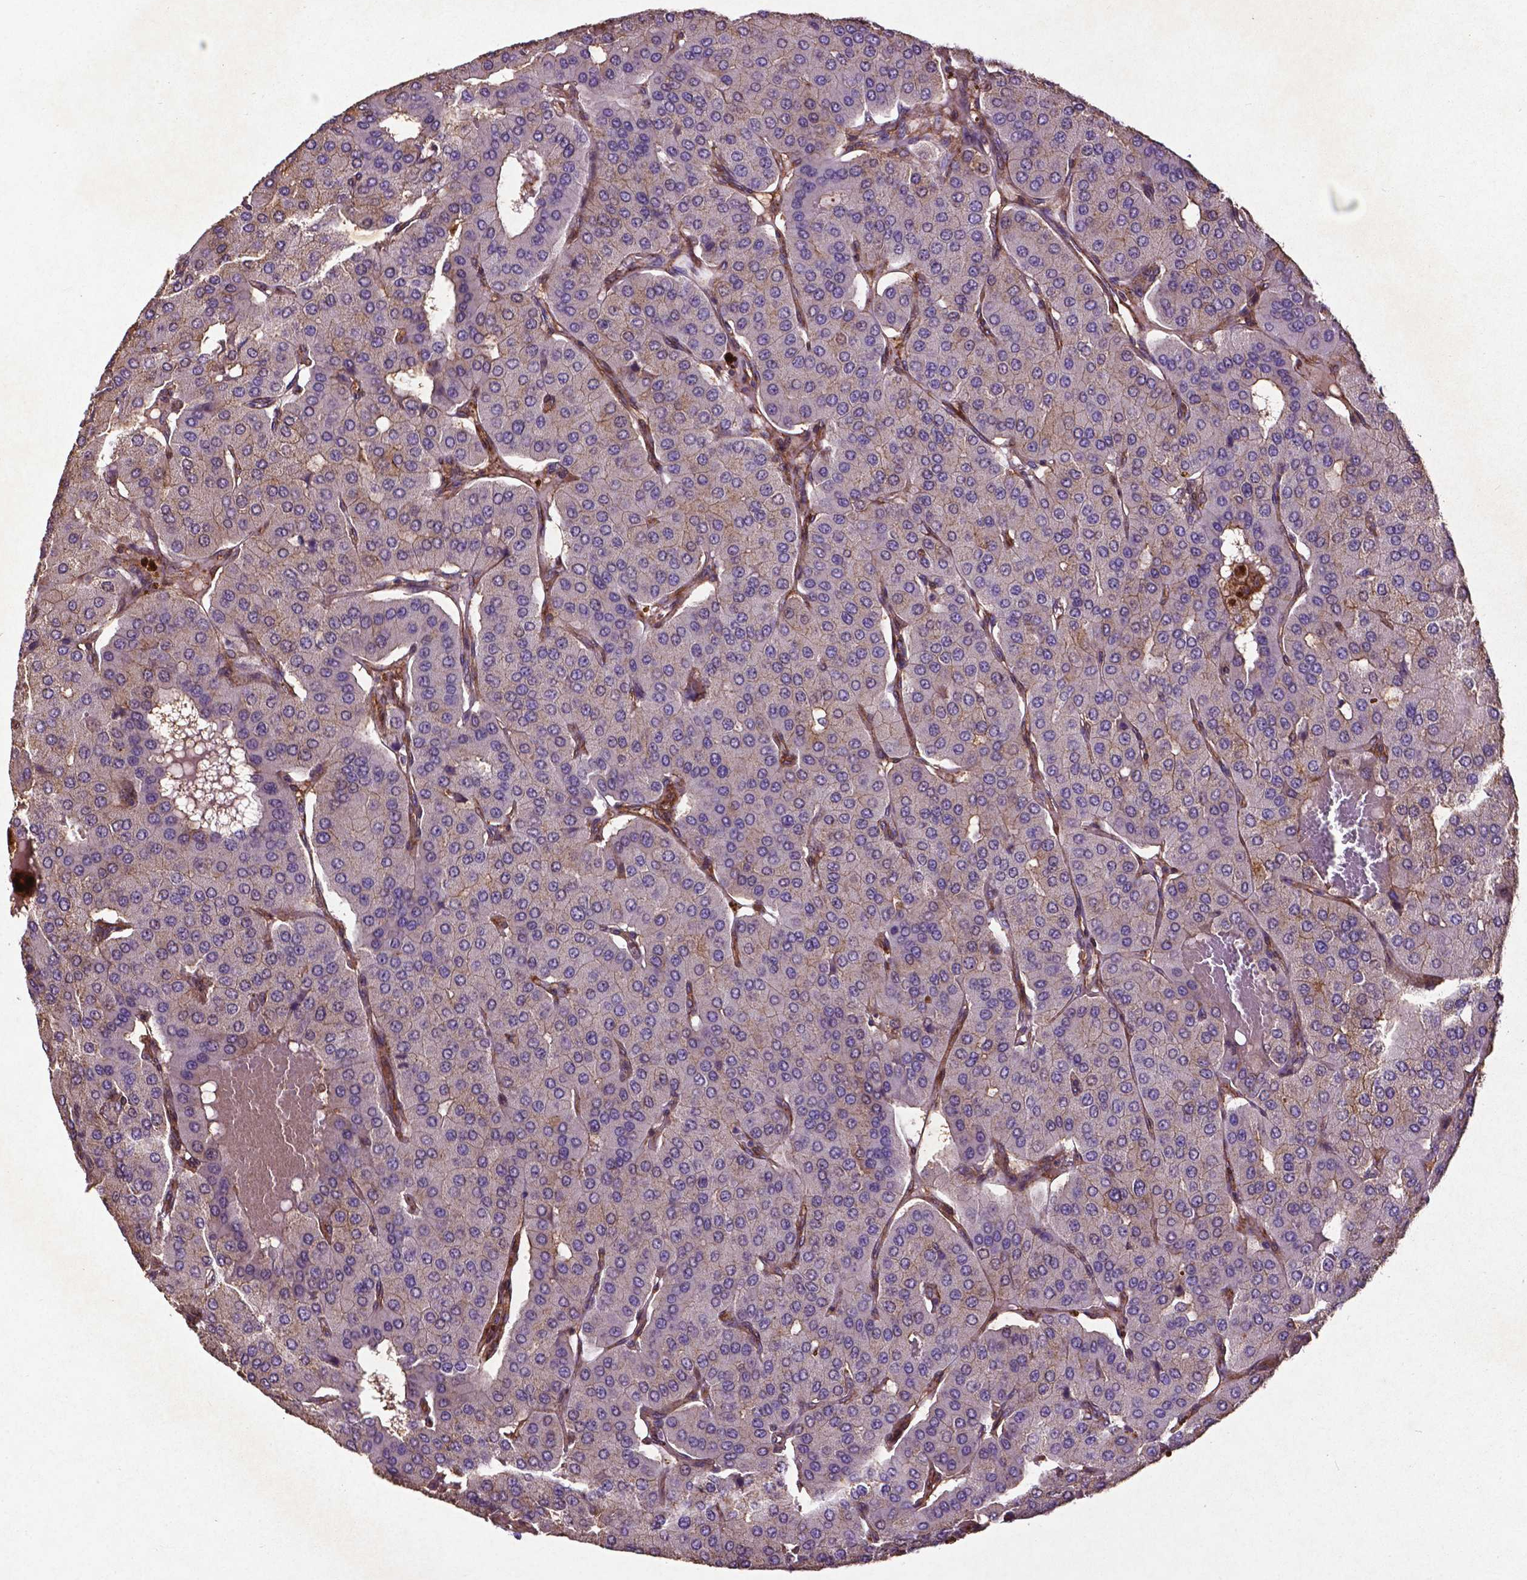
{"staining": {"intensity": "weak", "quantity": "<25%", "location": "cytoplasmic/membranous"}, "tissue": "parathyroid gland", "cell_type": "Glandular cells", "image_type": "normal", "snomed": [{"axis": "morphology", "description": "Normal tissue, NOS"}, {"axis": "morphology", "description": "Adenoma, NOS"}, {"axis": "topography", "description": "Parathyroid gland"}], "caption": "Glandular cells are negative for protein expression in unremarkable human parathyroid gland. (Brightfield microscopy of DAB immunohistochemistry at high magnification).", "gene": "RRAS", "patient": {"sex": "female", "age": 86}}